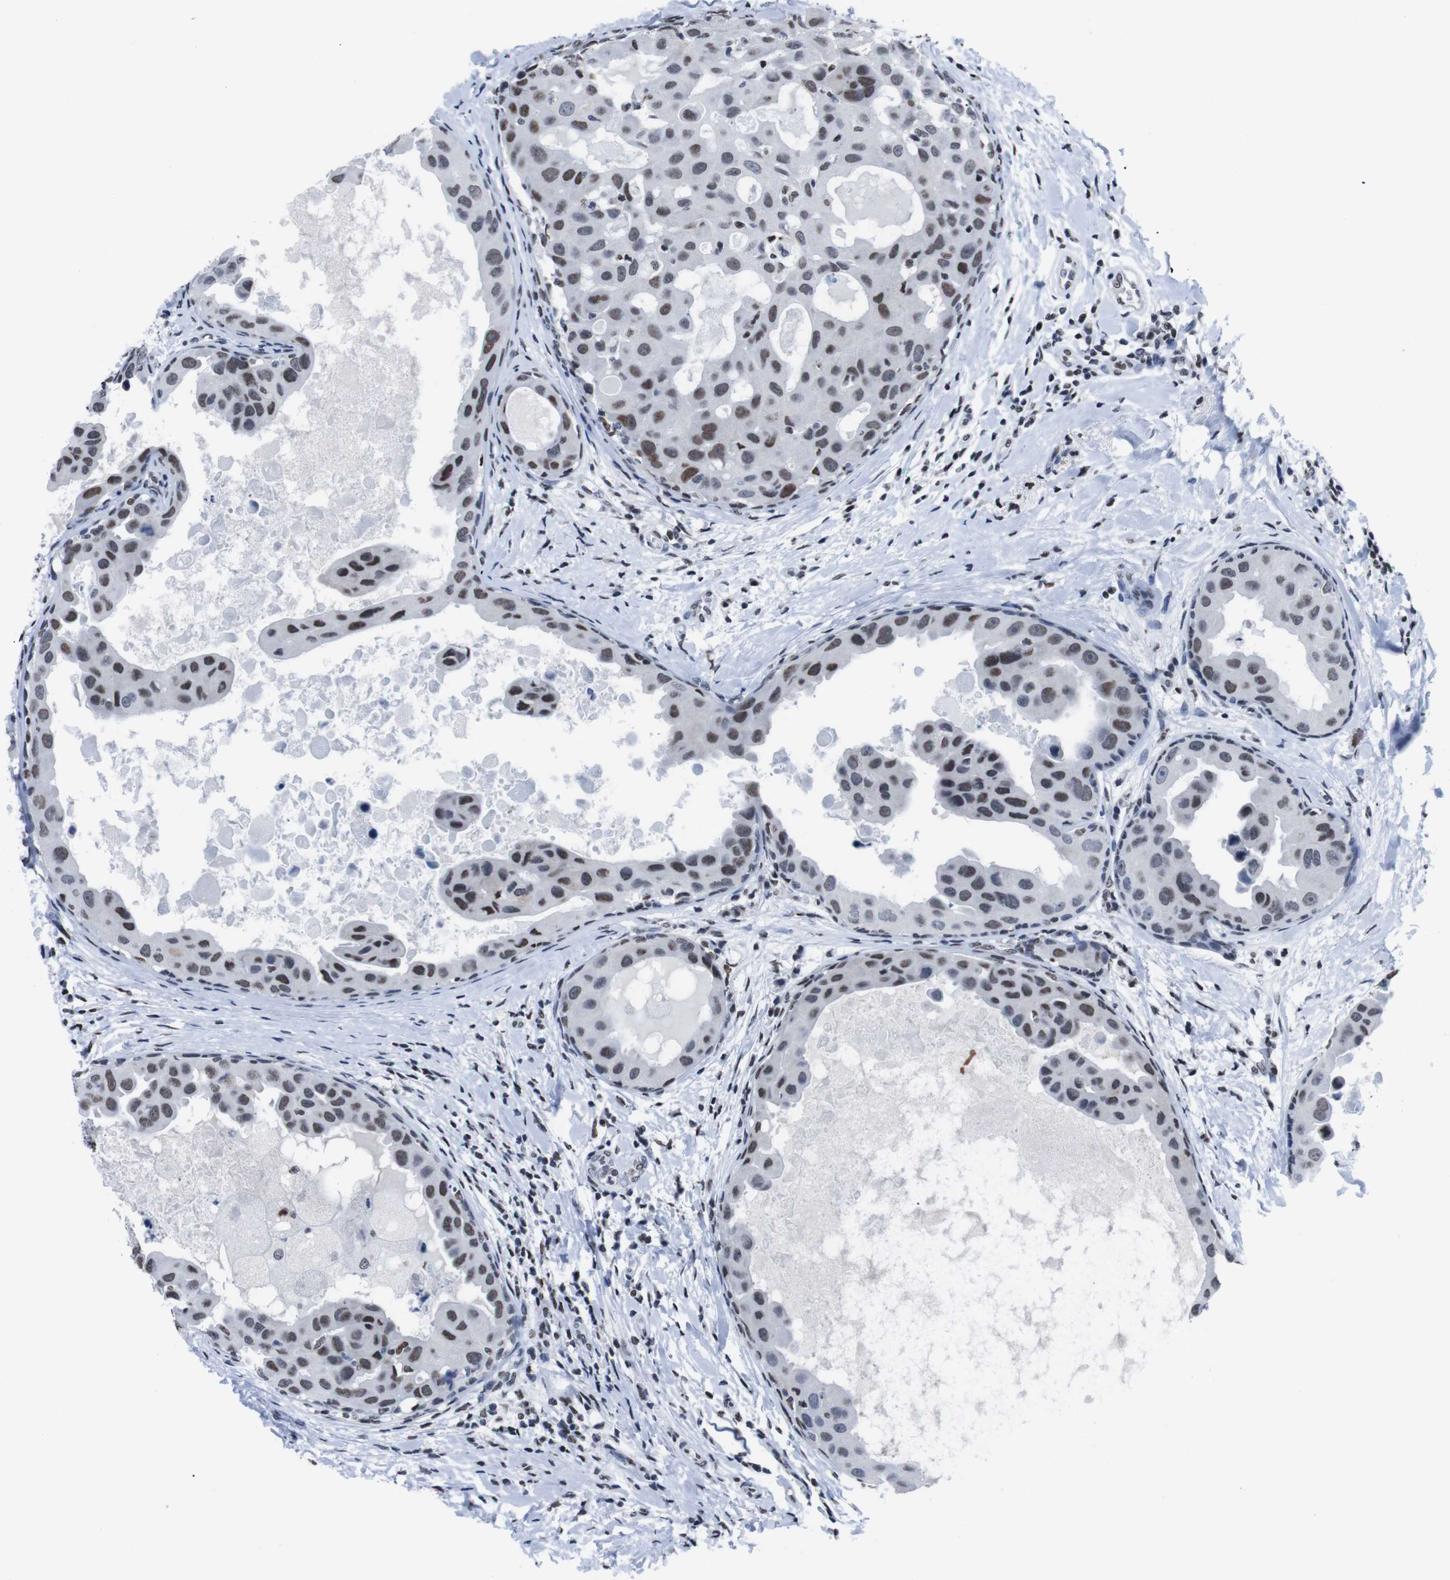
{"staining": {"intensity": "moderate", "quantity": ">75%", "location": "nuclear"}, "tissue": "breast cancer", "cell_type": "Tumor cells", "image_type": "cancer", "snomed": [{"axis": "morphology", "description": "Duct carcinoma"}, {"axis": "topography", "description": "Breast"}], "caption": "Breast cancer tissue reveals moderate nuclear staining in approximately >75% of tumor cells (DAB IHC, brown staining for protein, blue staining for nuclei).", "gene": "PIP4P2", "patient": {"sex": "female", "age": 27}}